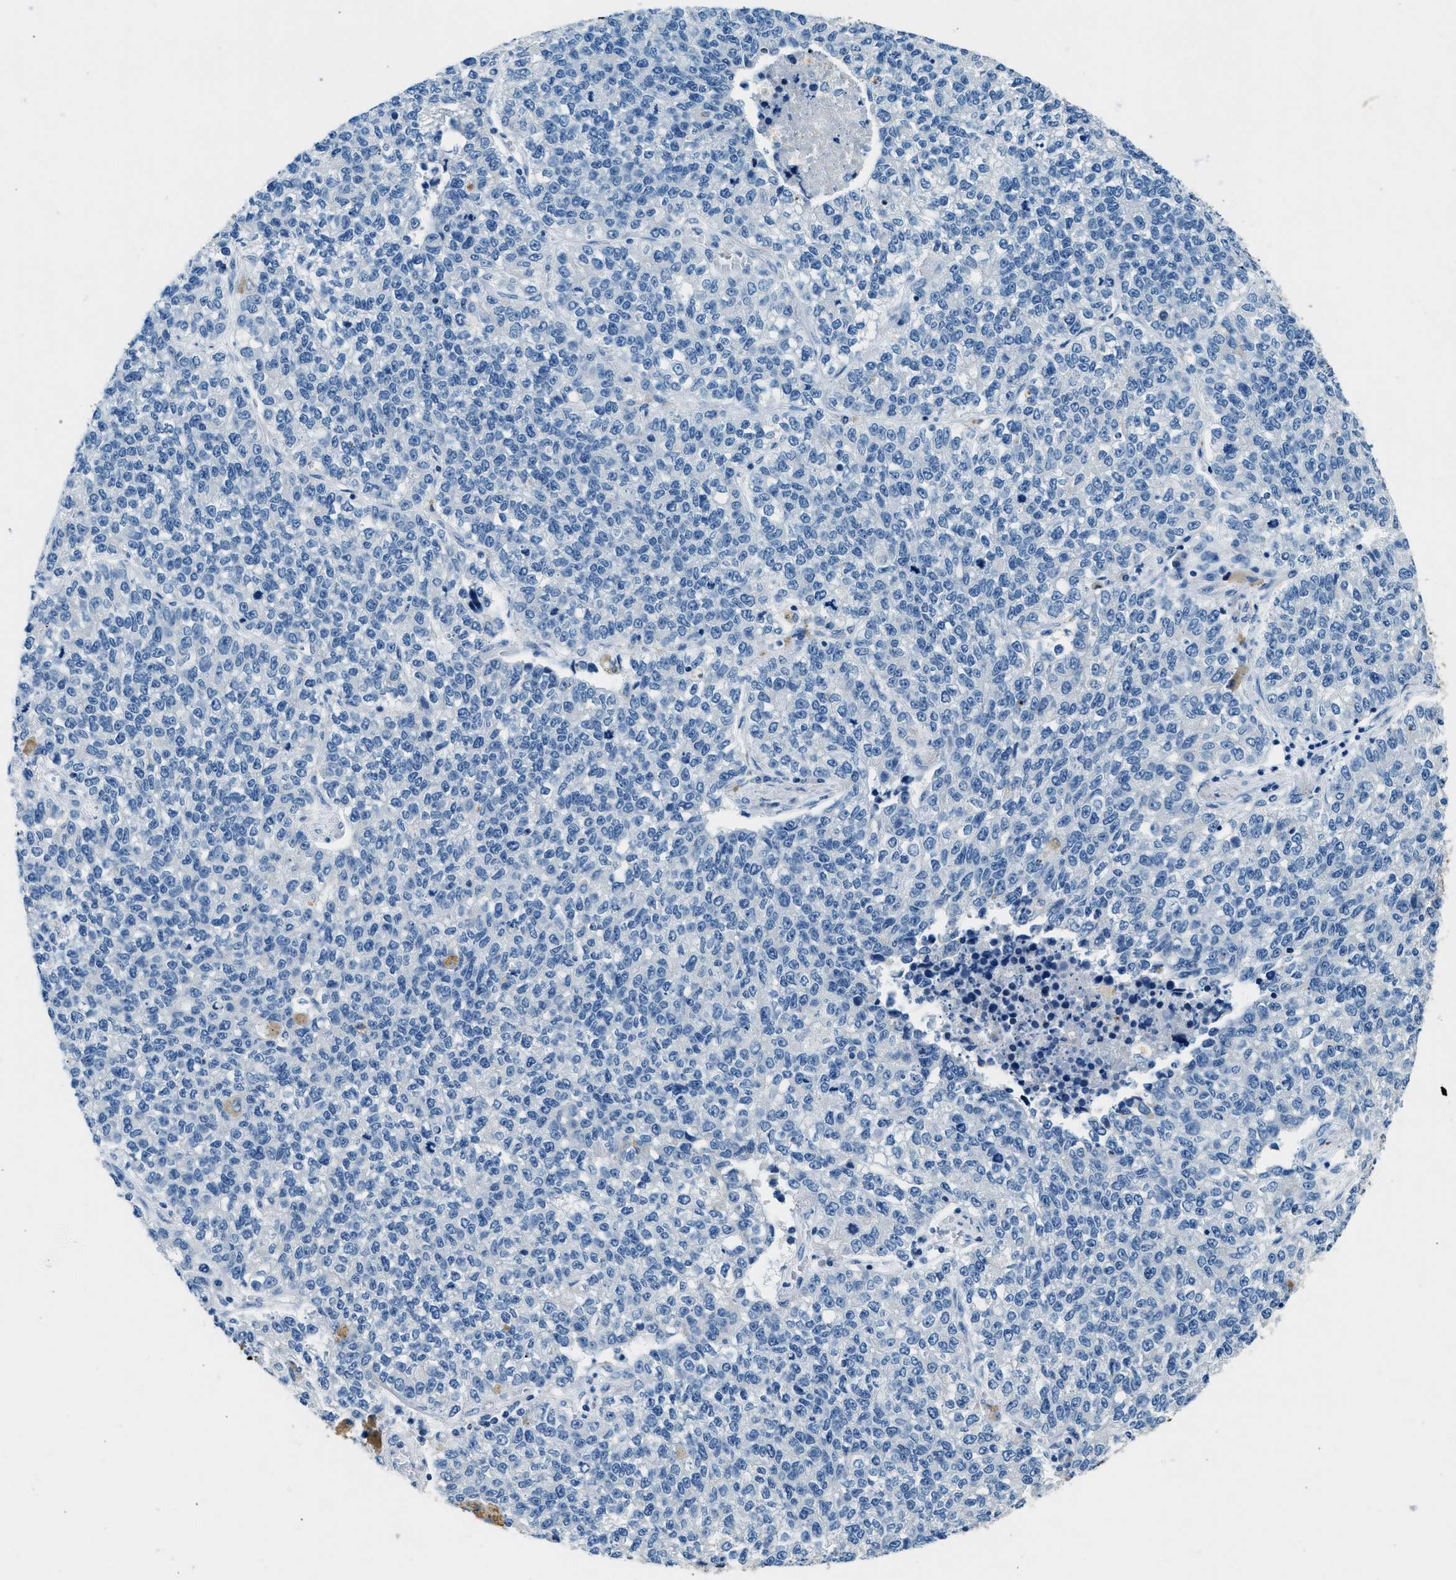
{"staining": {"intensity": "negative", "quantity": "none", "location": "none"}, "tissue": "lung cancer", "cell_type": "Tumor cells", "image_type": "cancer", "snomed": [{"axis": "morphology", "description": "Adenocarcinoma, NOS"}, {"axis": "topography", "description": "Lung"}], "caption": "Tumor cells show no significant protein positivity in lung cancer (adenocarcinoma).", "gene": "CFAP20", "patient": {"sex": "male", "age": 49}}